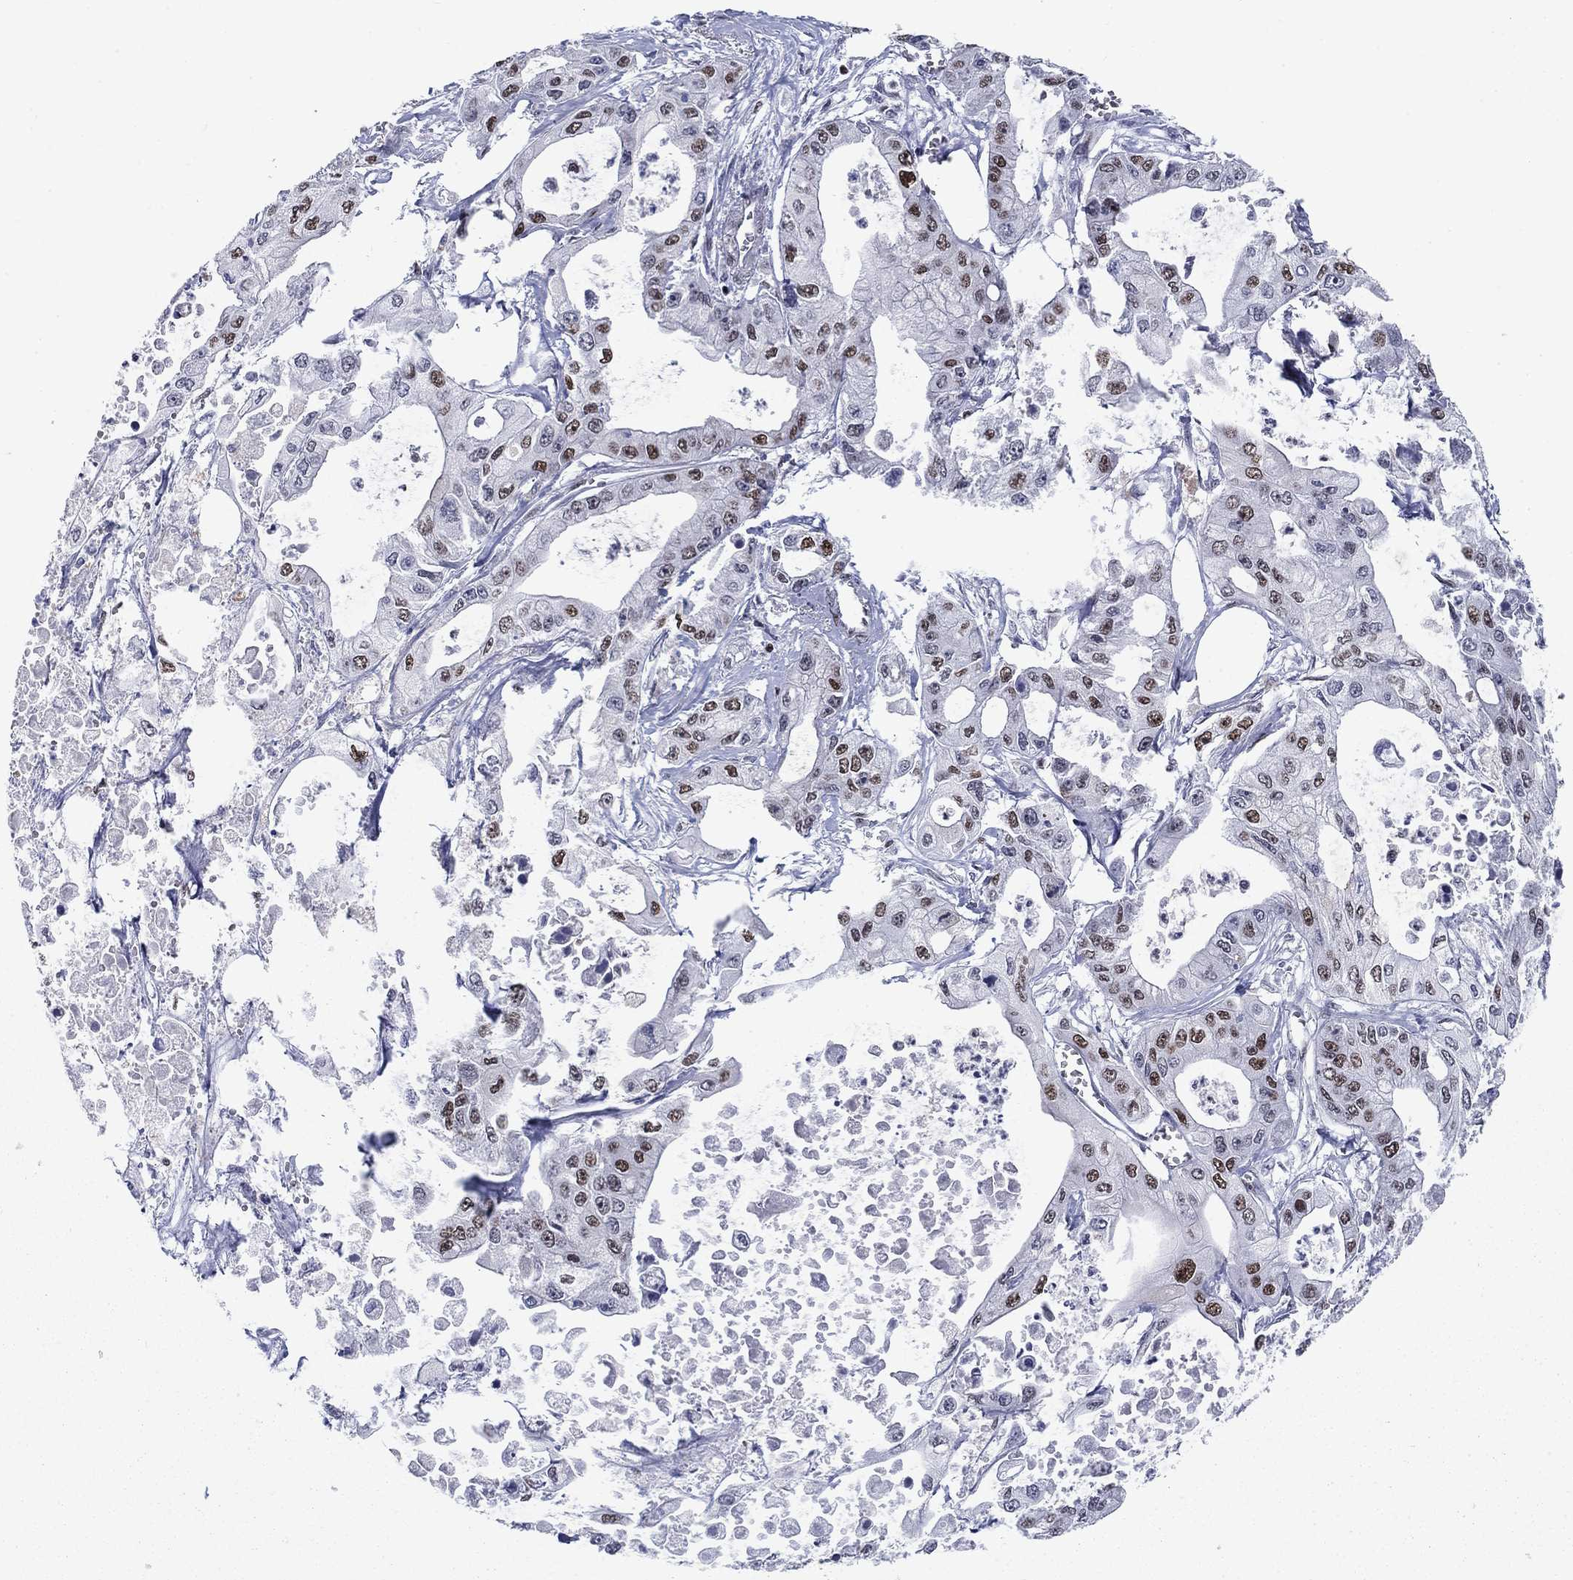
{"staining": {"intensity": "strong", "quantity": "<25%", "location": "nuclear"}, "tissue": "pancreatic cancer", "cell_type": "Tumor cells", "image_type": "cancer", "snomed": [{"axis": "morphology", "description": "Adenocarcinoma, NOS"}, {"axis": "topography", "description": "Pancreas"}], "caption": "DAB (3,3'-diaminobenzidine) immunohistochemical staining of human pancreatic cancer shows strong nuclear protein staining in about <25% of tumor cells. (brown staining indicates protein expression, while blue staining denotes nuclei).", "gene": "RPRD1B", "patient": {"sex": "male", "age": 70}}